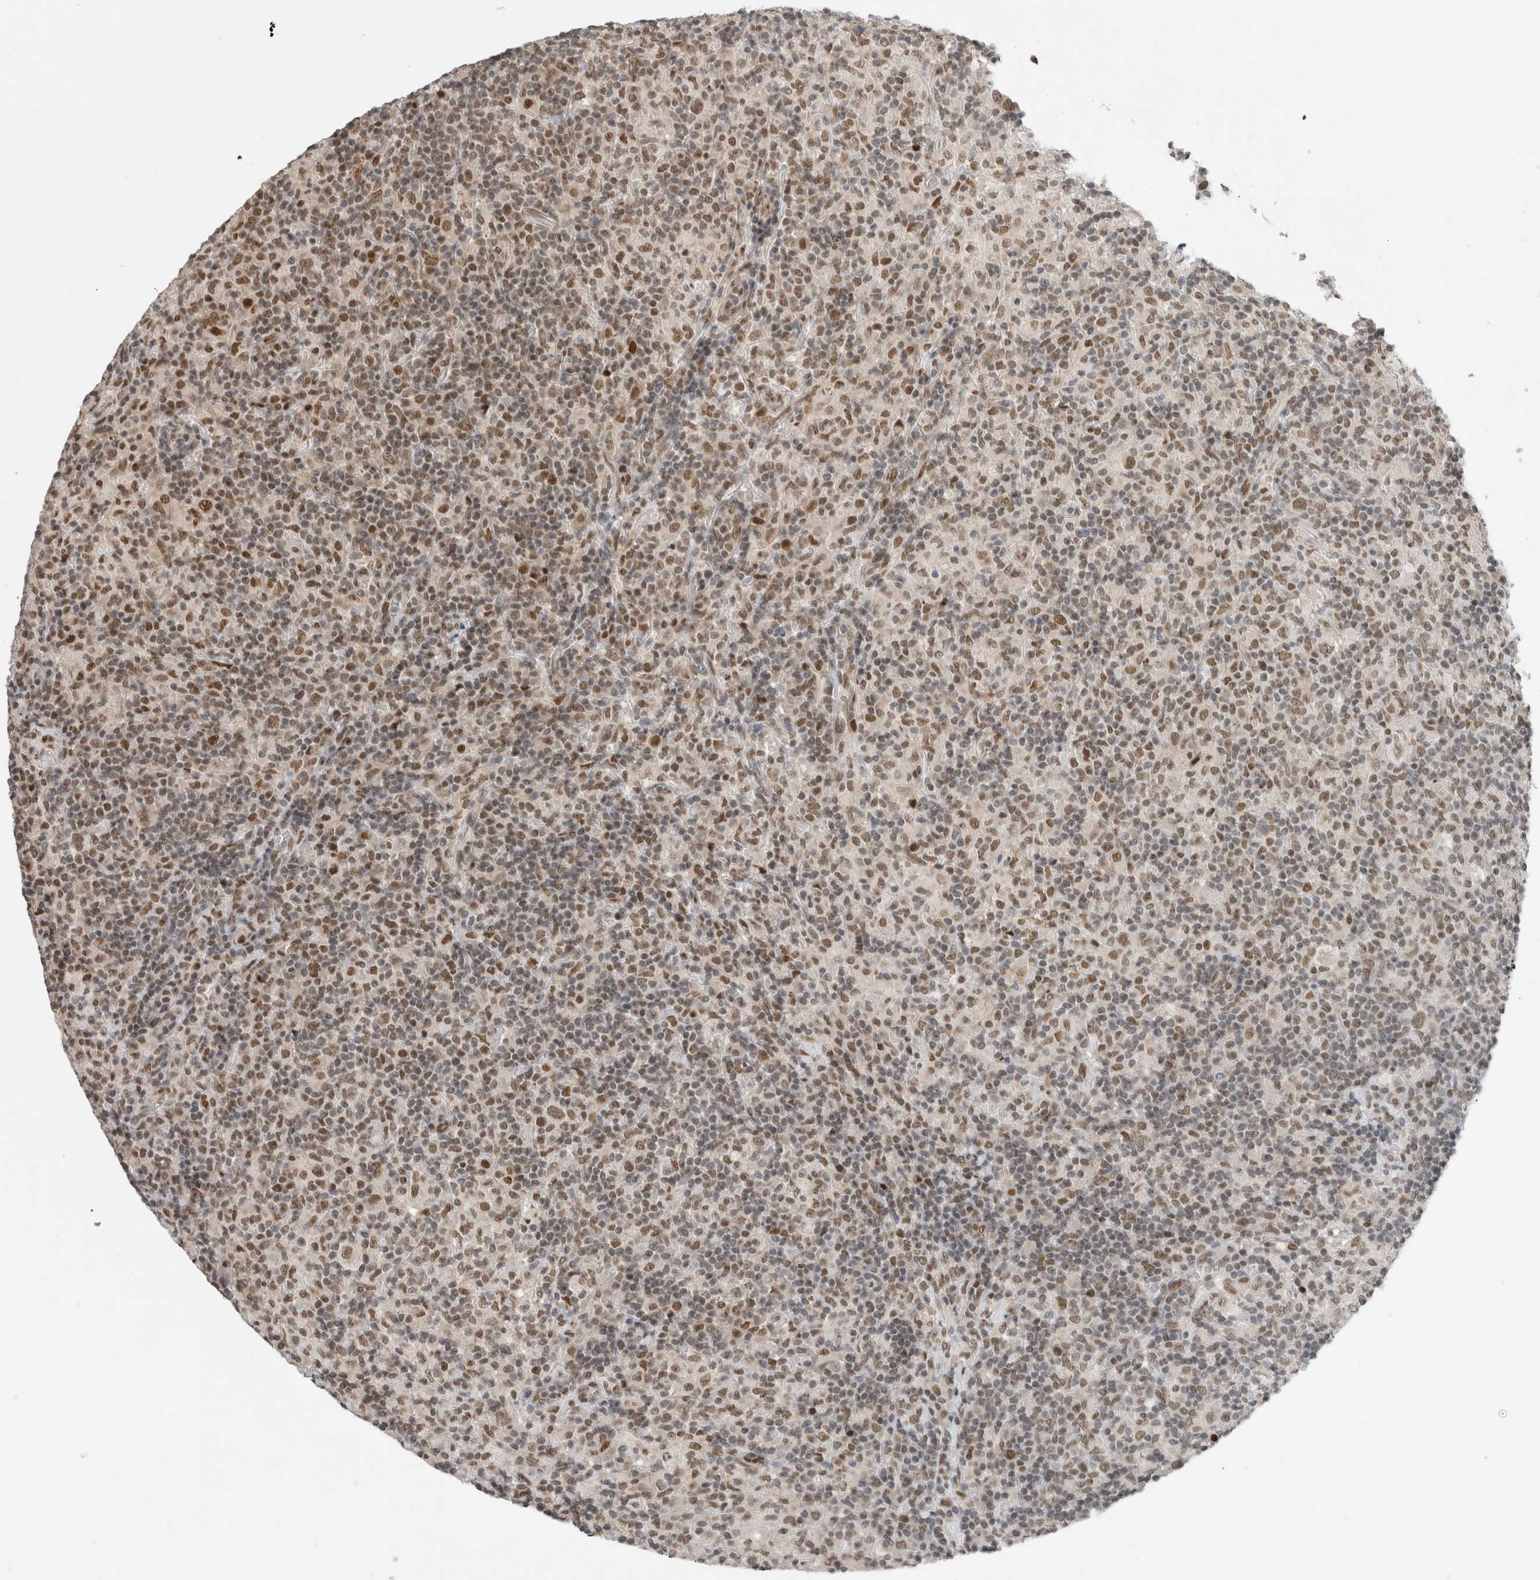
{"staining": {"intensity": "moderate", "quantity": ">75%", "location": "nuclear"}, "tissue": "lymphoma", "cell_type": "Tumor cells", "image_type": "cancer", "snomed": [{"axis": "morphology", "description": "Hodgkin's disease, NOS"}, {"axis": "topography", "description": "Lymph node"}], "caption": "The photomicrograph exhibits immunohistochemical staining of Hodgkin's disease. There is moderate nuclear positivity is identified in approximately >75% of tumor cells.", "gene": "HNRNPR", "patient": {"sex": "male", "age": 70}}